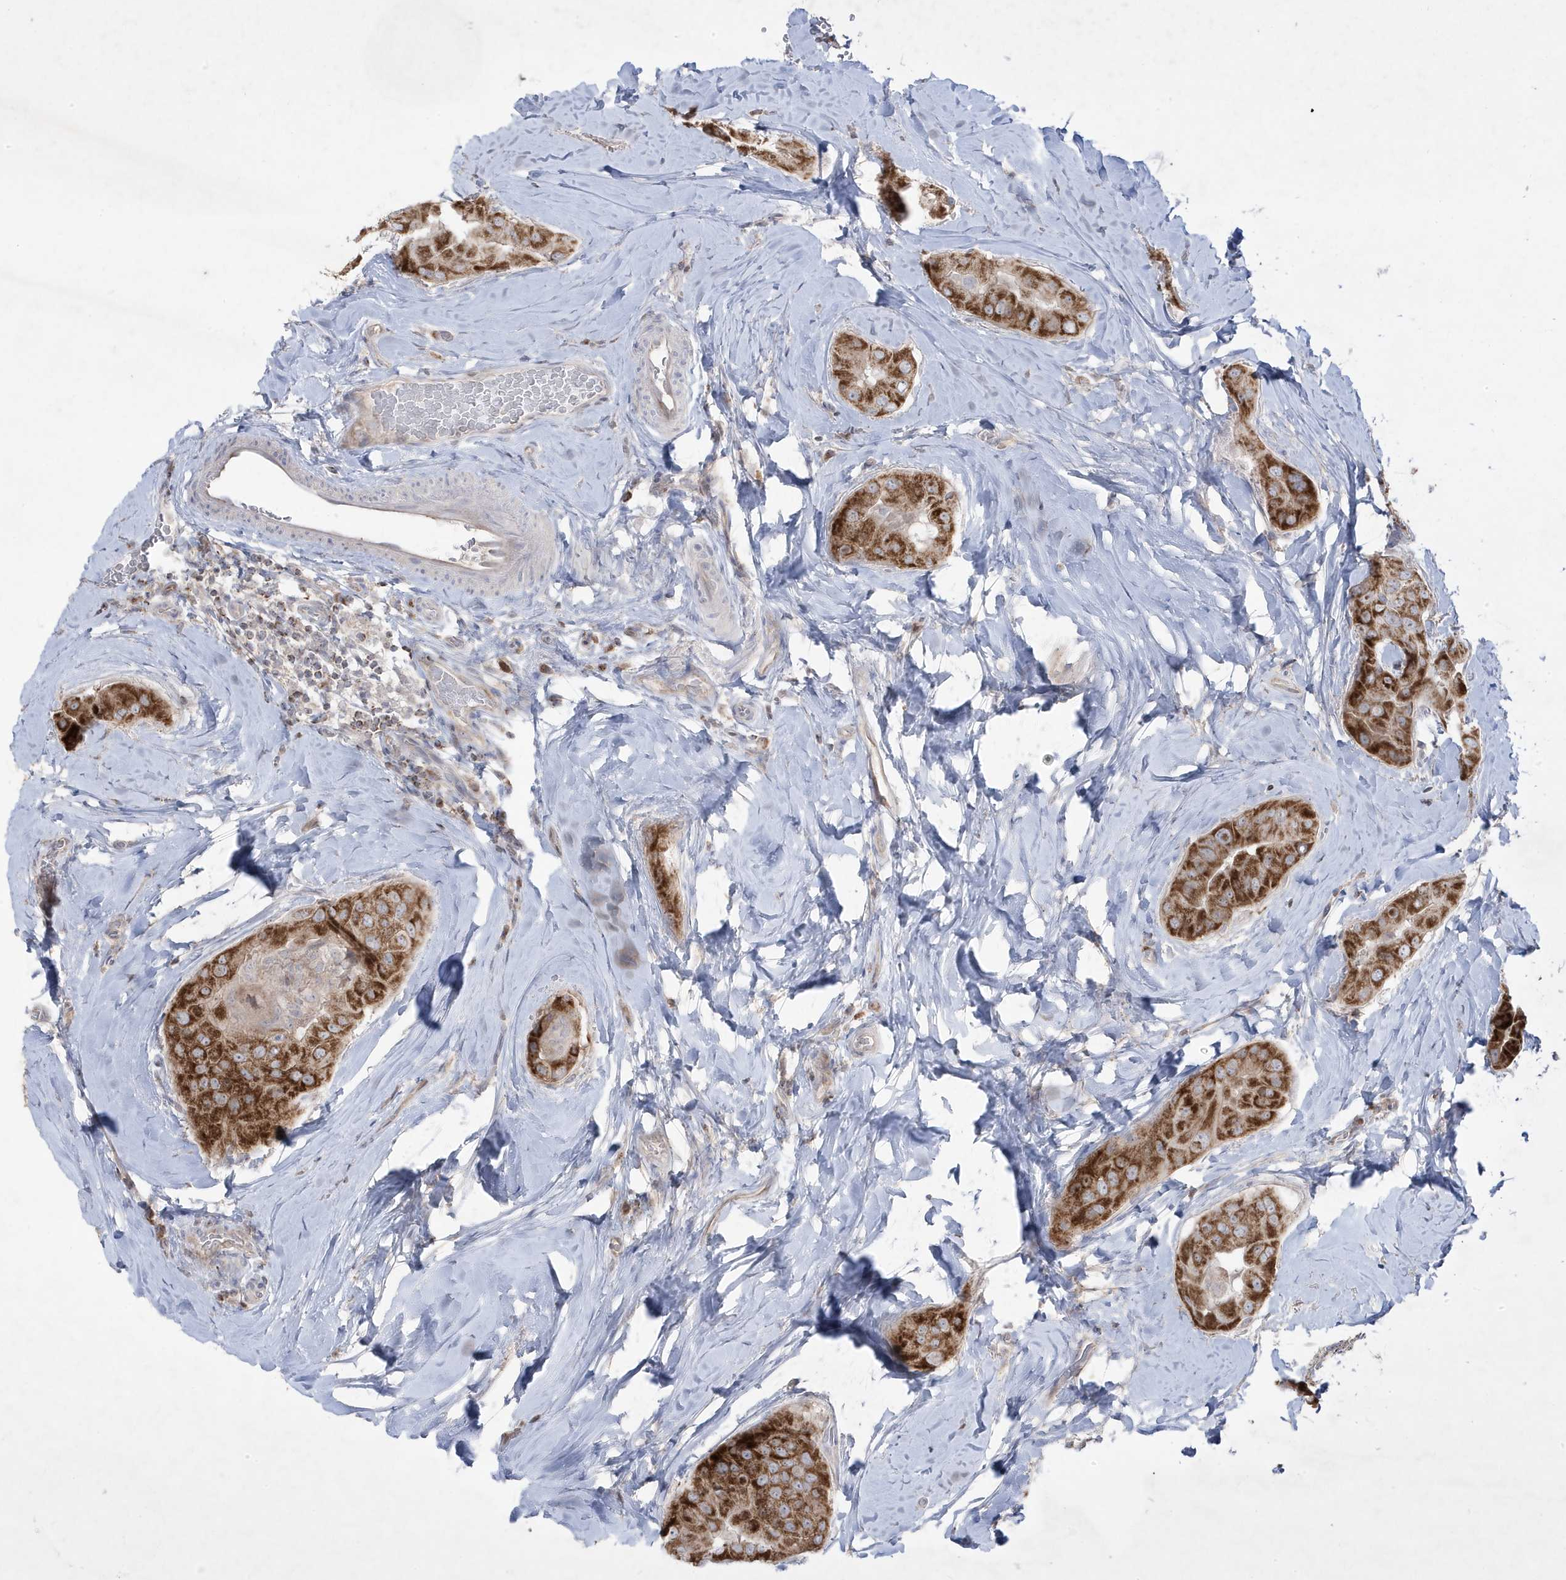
{"staining": {"intensity": "strong", "quantity": ">75%", "location": "cytoplasmic/membranous"}, "tissue": "thyroid cancer", "cell_type": "Tumor cells", "image_type": "cancer", "snomed": [{"axis": "morphology", "description": "Papillary adenocarcinoma, NOS"}, {"axis": "topography", "description": "Thyroid gland"}], "caption": "Protein staining of thyroid cancer tissue displays strong cytoplasmic/membranous positivity in about >75% of tumor cells.", "gene": "ADAMTSL3", "patient": {"sex": "male", "age": 33}}